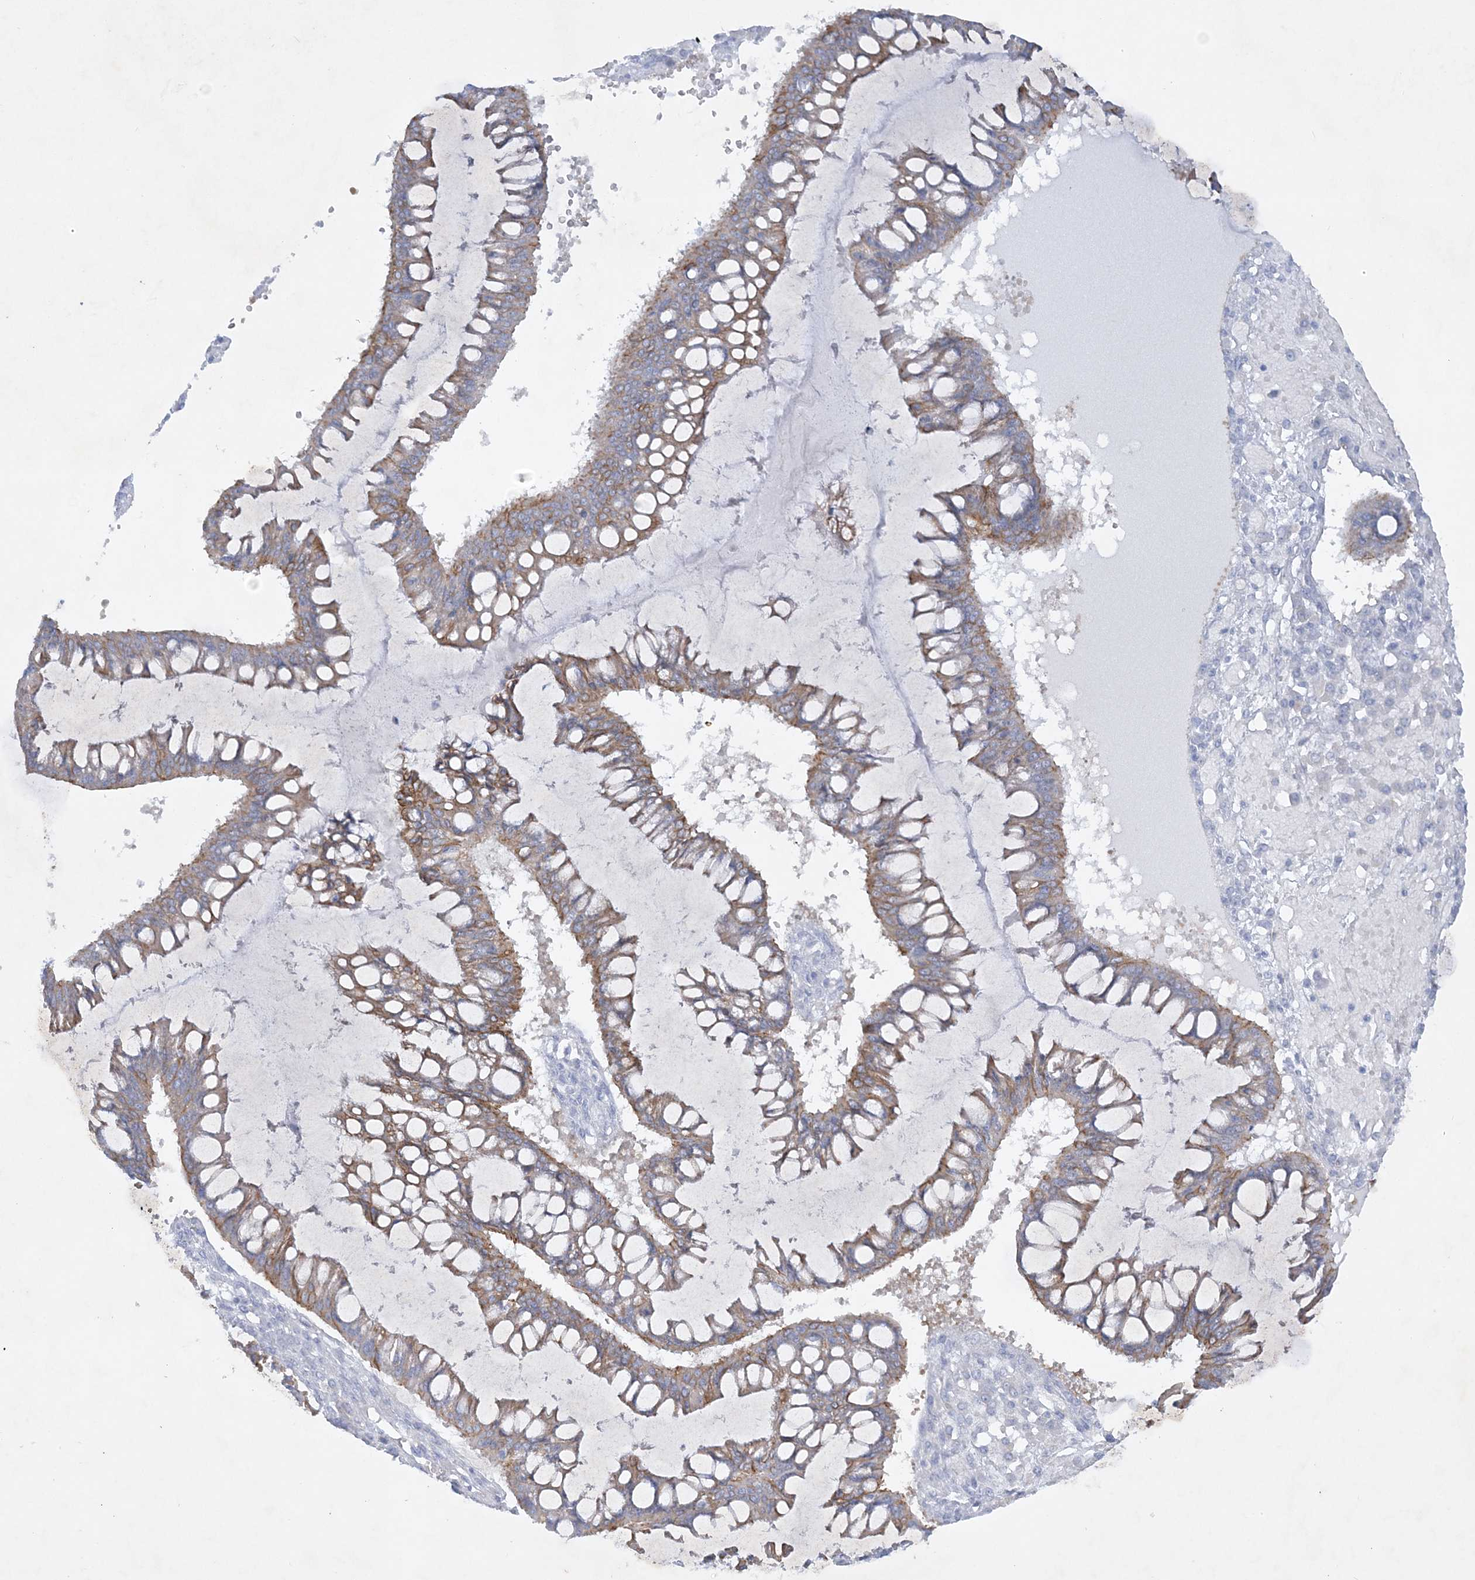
{"staining": {"intensity": "moderate", "quantity": "25%-75%", "location": "cytoplasmic/membranous"}, "tissue": "ovarian cancer", "cell_type": "Tumor cells", "image_type": "cancer", "snomed": [{"axis": "morphology", "description": "Cystadenocarcinoma, mucinous, NOS"}, {"axis": "topography", "description": "Ovary"}], "caption": "There is medium levels of moderate cytoplasmic/membranous staining in tumor cells of ovarian mucinous cystadenocarcinoma, as demonstrated by immunohistochemical staining (brown color).", "gene": "FARSB", "patient": {"sex": "female", "age": 73}}